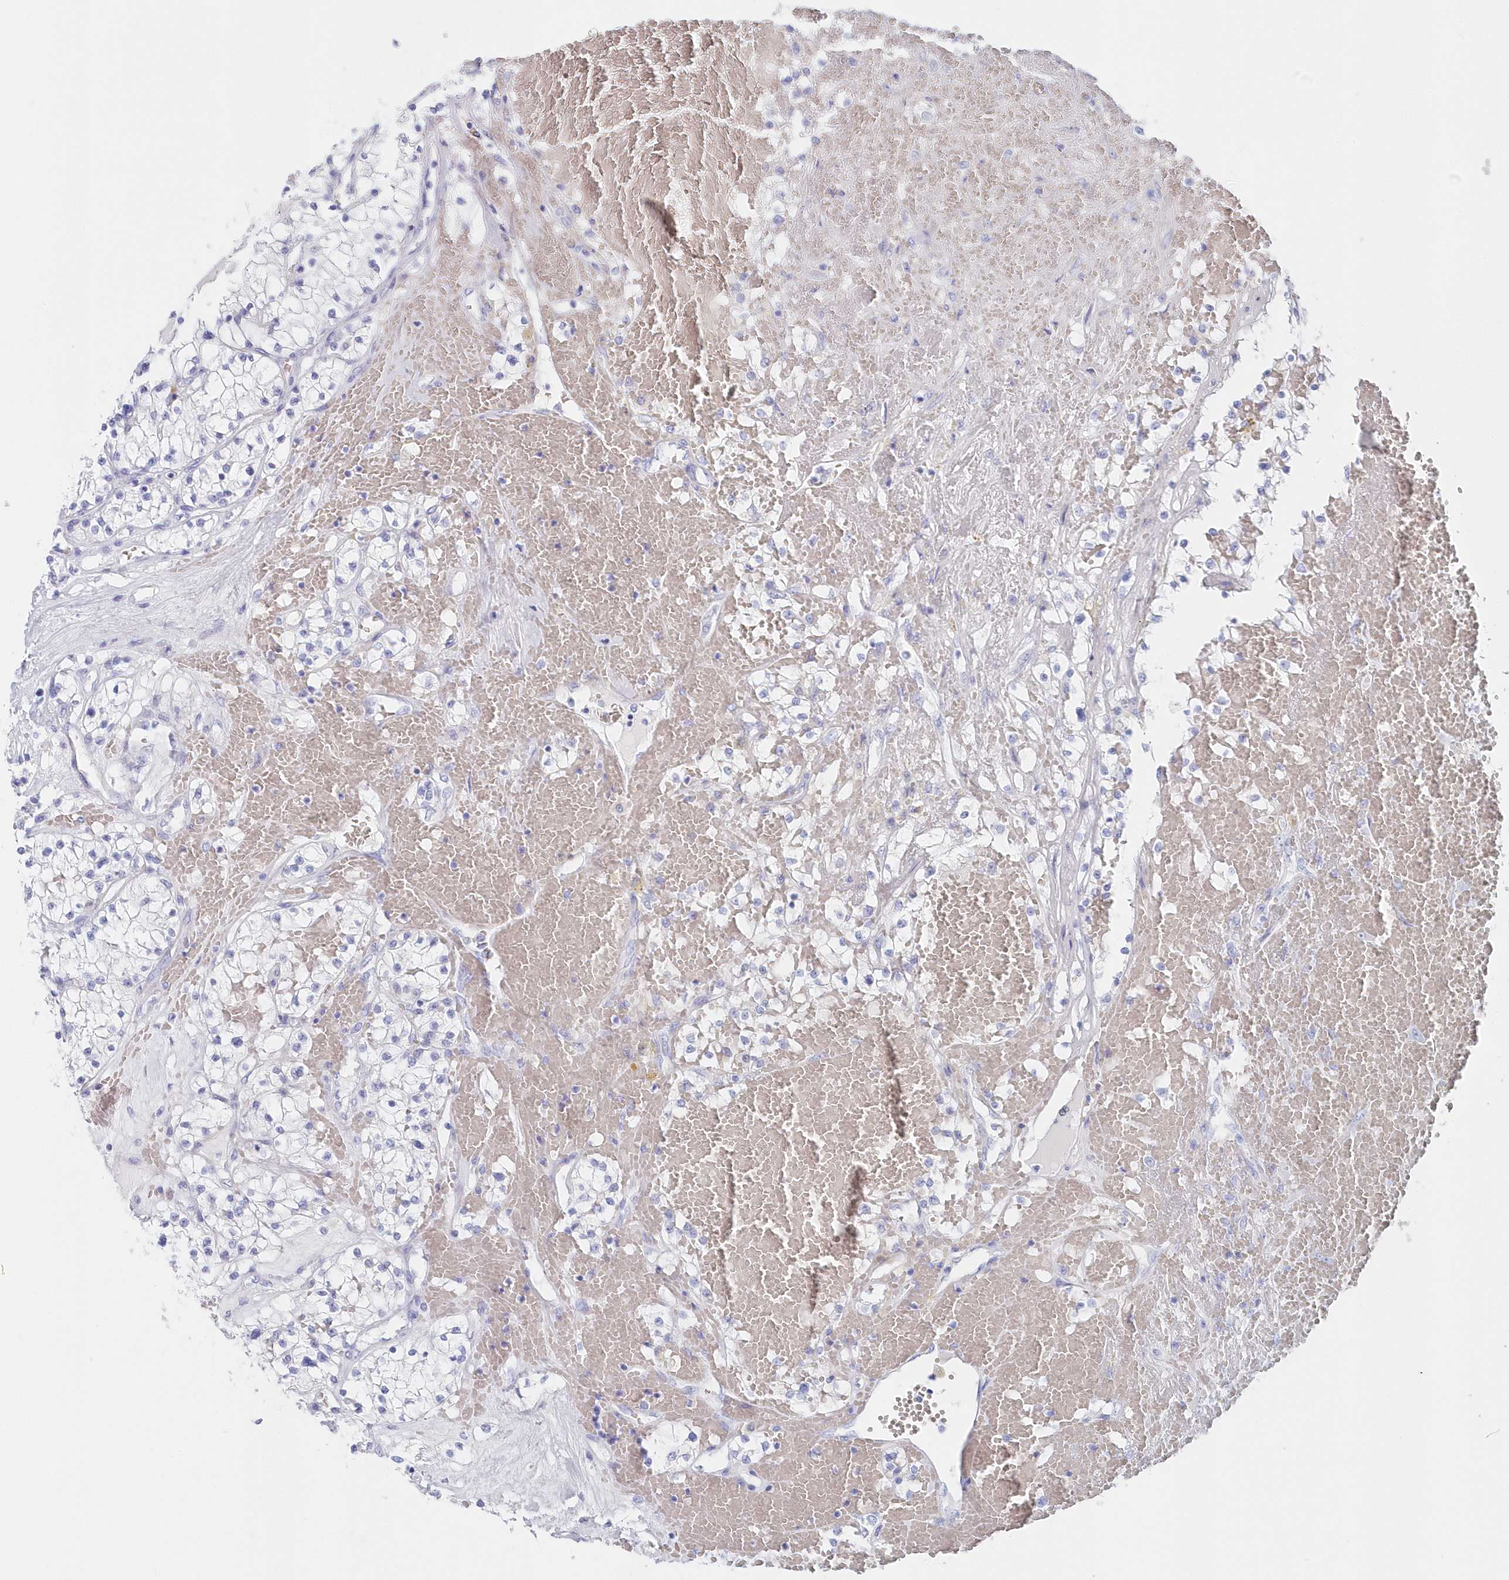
{"staining": {"intensity": "negative", "quantity": "none", "location": "none"}, "tissue": "renal cancer", "cell_type": "Tumor cells", "image_type": "cancer", "snomed": [{"axis": "morphology", "description": "Normal tissue, NOS"}, {"axis": "morphology", "description": "Adenocarcinoma, NOS"}, {"axis": "topography", "description": "Kidney"}], "caption": "Adenocarcinoma (renal) was stained to show a protein in brown. There is no significant expression in tumor cells.", "gene": "CSNK1G2", "patient": {"sex": "male", "age": 68}}